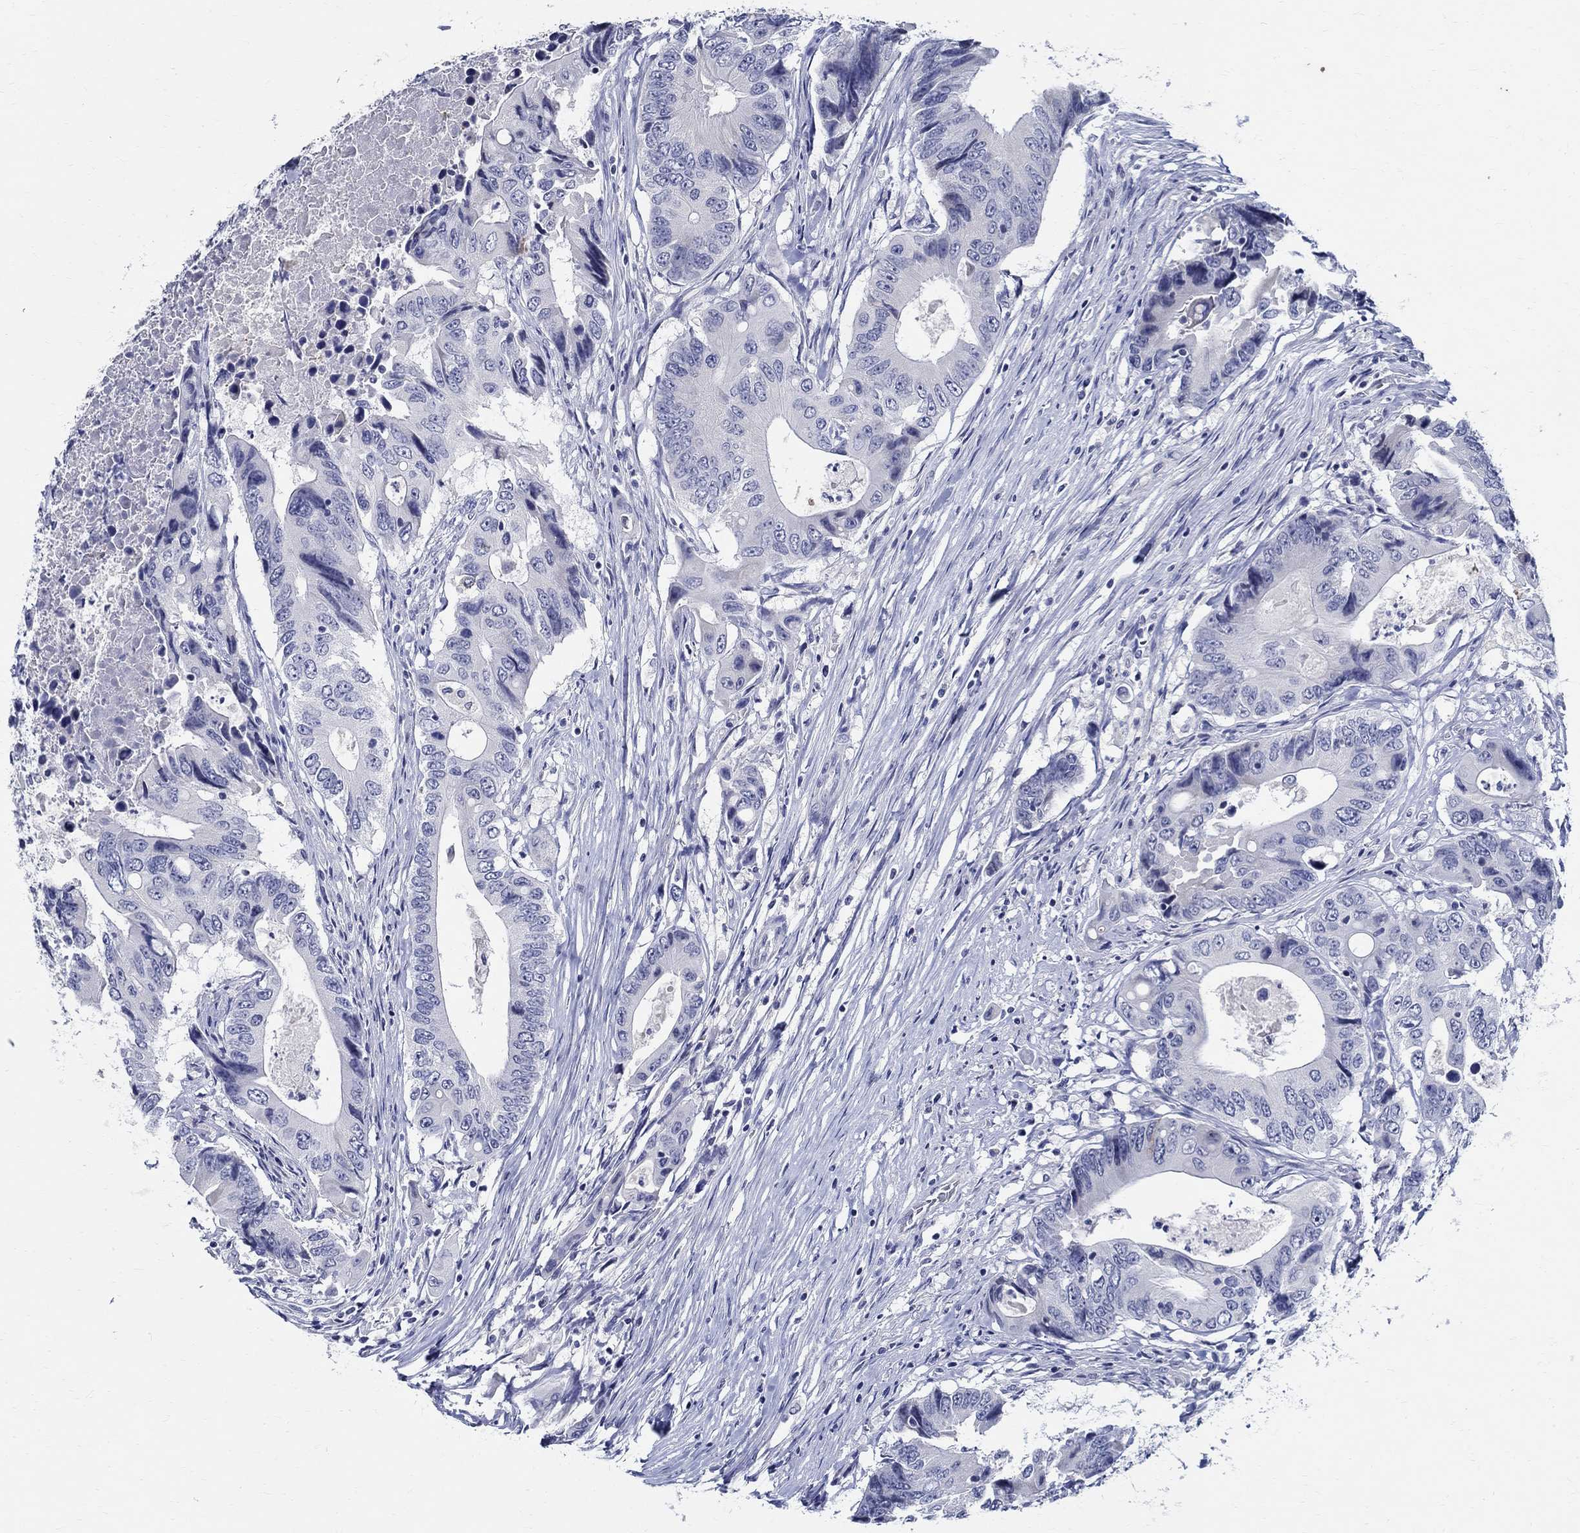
{"staining": {"intensity": "negative", "quantity": "none", "location": "none"}, "tissue": "colorectal cancer", "cell_type": "Tumor cells", "image_type": "cancer", "snomed": [{"axis": "morphology", "description": "Adenocarcinoma, NOS"}, {"axis": "topography", "description": "Colon"}], "caption": "This is an immunohistochemistry (IHC) photomicrograph of human colorectal adenocarcinoma. There is no staining in tumor cells.", "gene": "CETN1", "patient": {"sex": "female", "age": 90}}